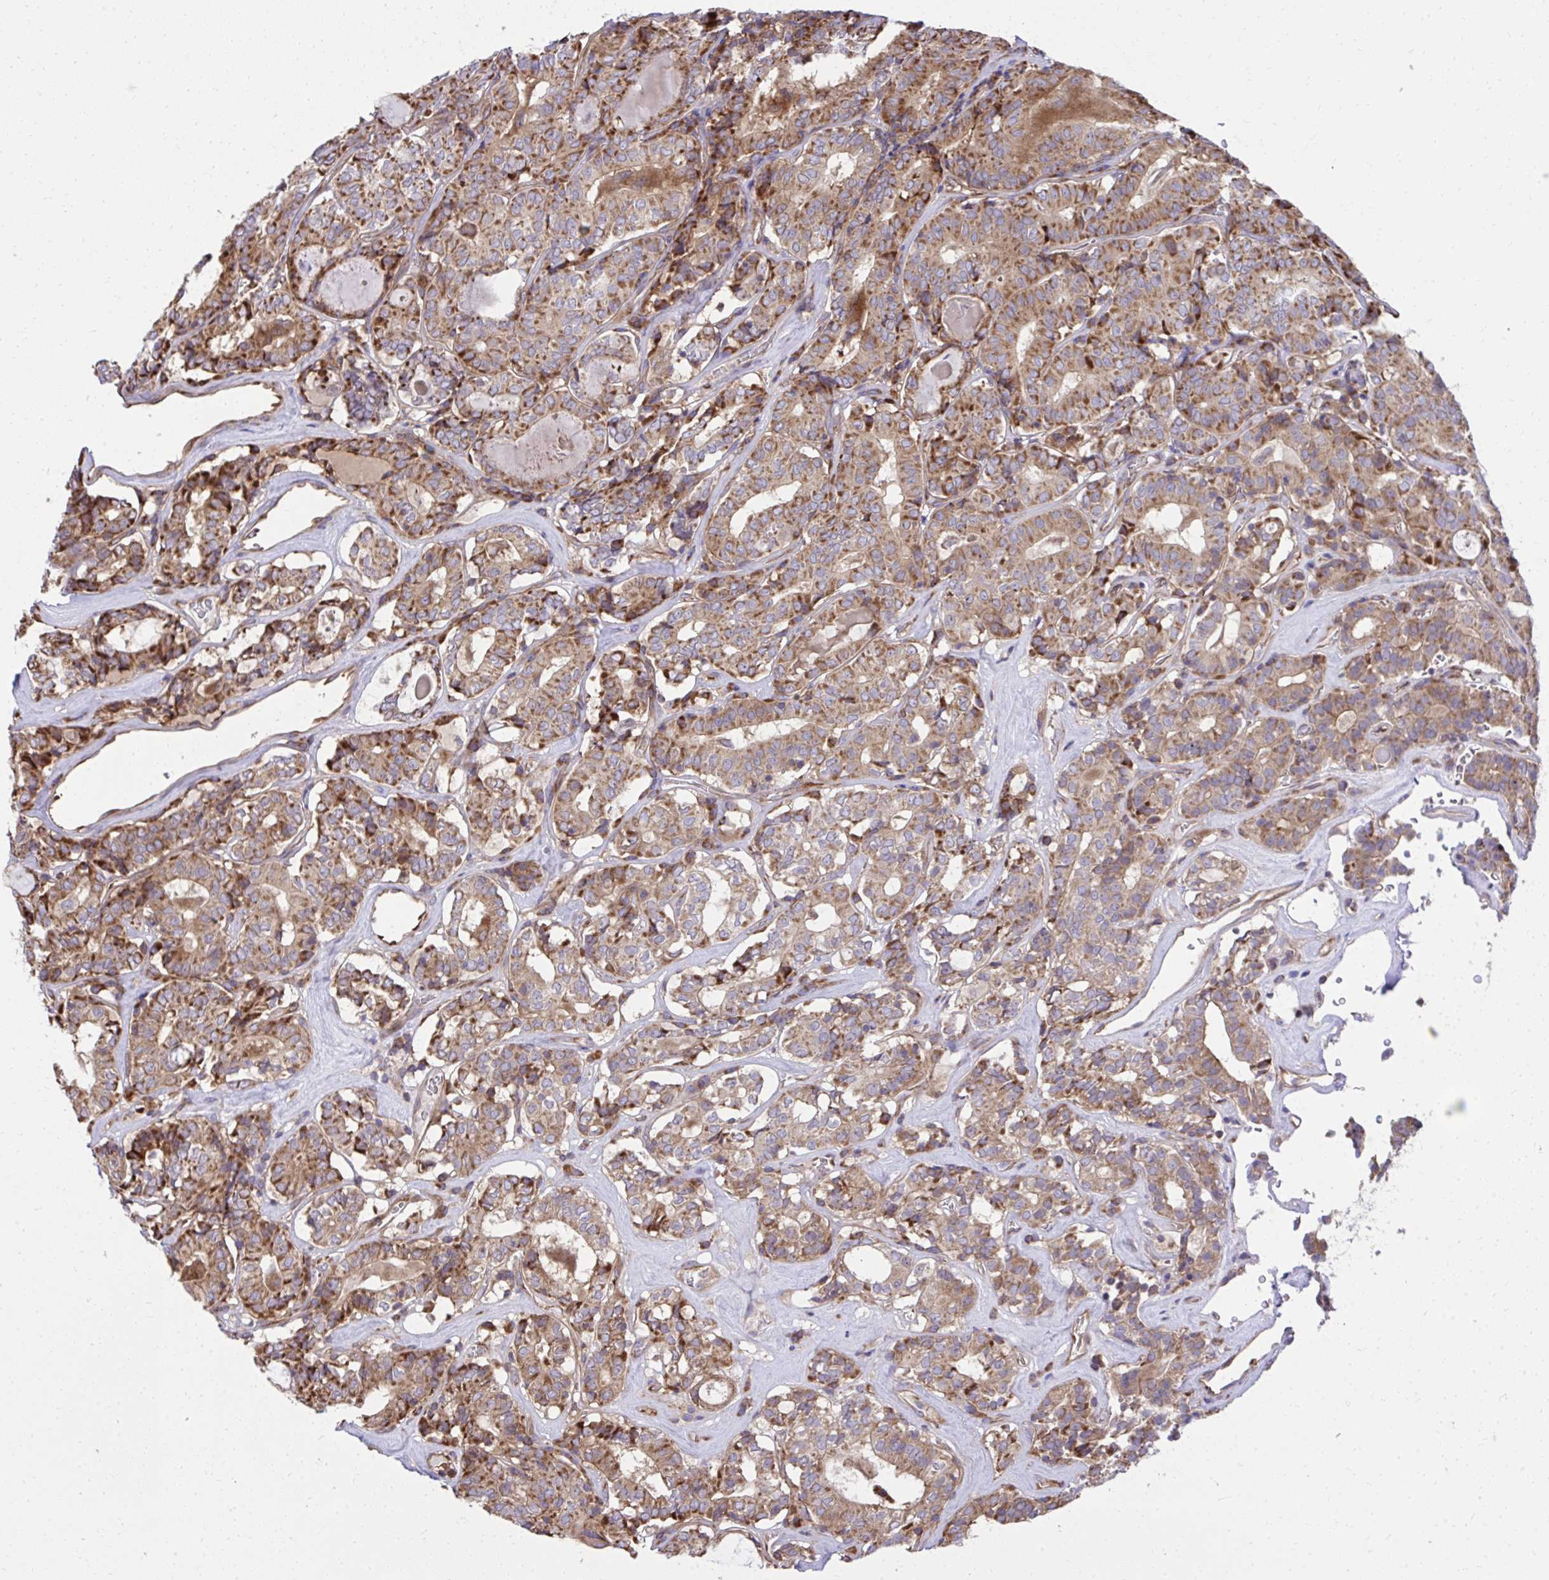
{"staining": {"intensity": "moderate", "quantity": ">75%", "location": "cytoplasmic/membranous"}, "tissue": "thyroid cancer", "cell_type": "Tumor cells", "image_type": "cancer", "snomed": [{"axis": "morphology", "description": "Papillary adenocarcinoma, NOS"}, {"axis": "topography", "description": "Thyroid gland"}], "caption": "This is a histology image of immunohistochemistry staining of thyroid cancer (papillary adenocarcinoma), which shows moderate staining in the cytoplasmic/membranous of tumor cells.", "gene": "NMNAT3", "patient": {"sex": "female", "age": 72}}